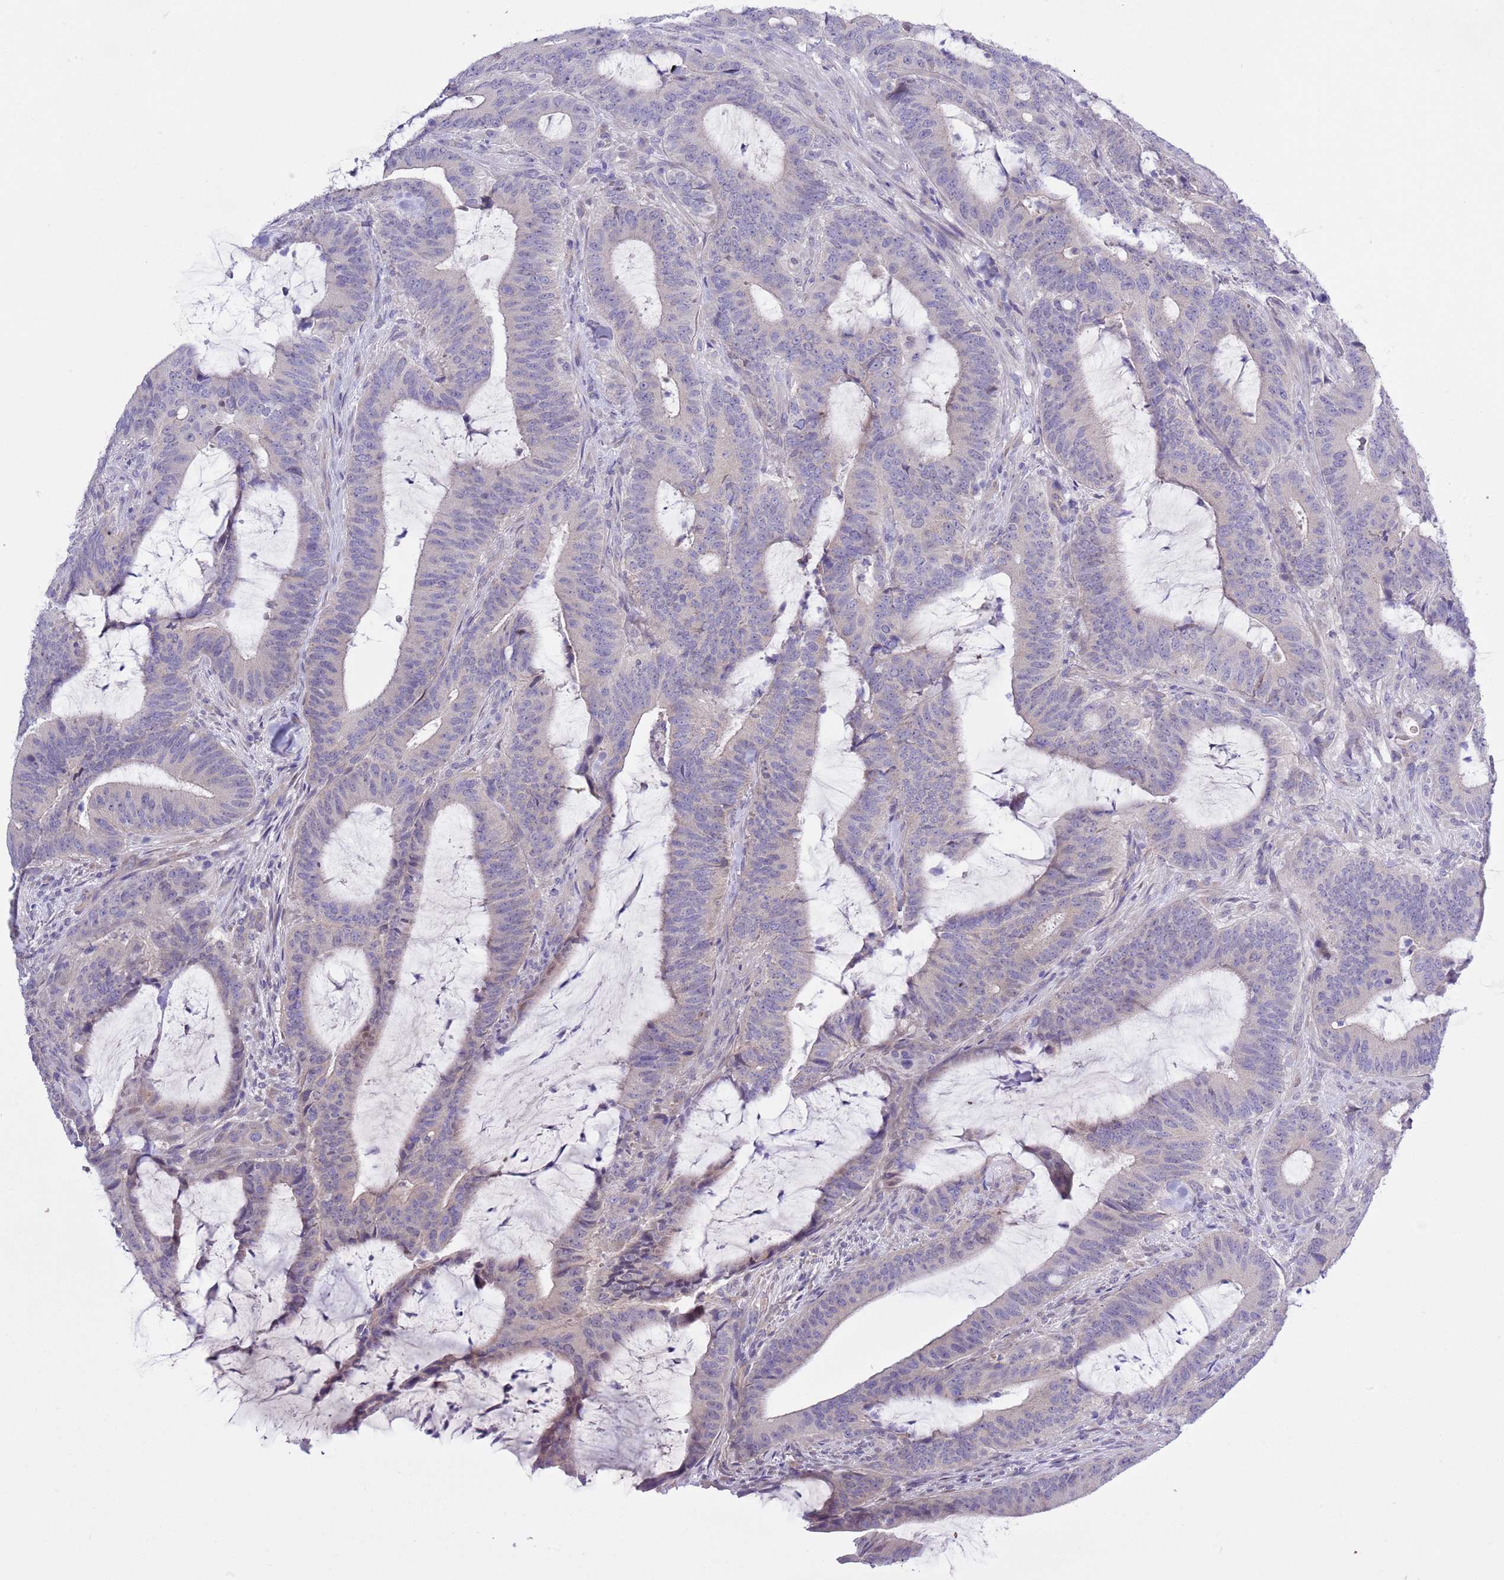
{"staining": {"intensity": "negative", "quantity": "none", "location": "none"}, "tissue": "colorectal cancer", "cell_type": "Tumor cells", "image_type": "cancer", "snomed": [{"axis": "morphology", "description": "Adenocarcinoma, NOS"}, {"axis": "topography", "description": "Colon"}], "caption": "A high-resolution image shows immunohistochemistry (IHC) staining of colorectal cancer, which shows no significant staining in tumor cells.", "gene": "NET1", "patient": {"sex": "female", "age": 43}}